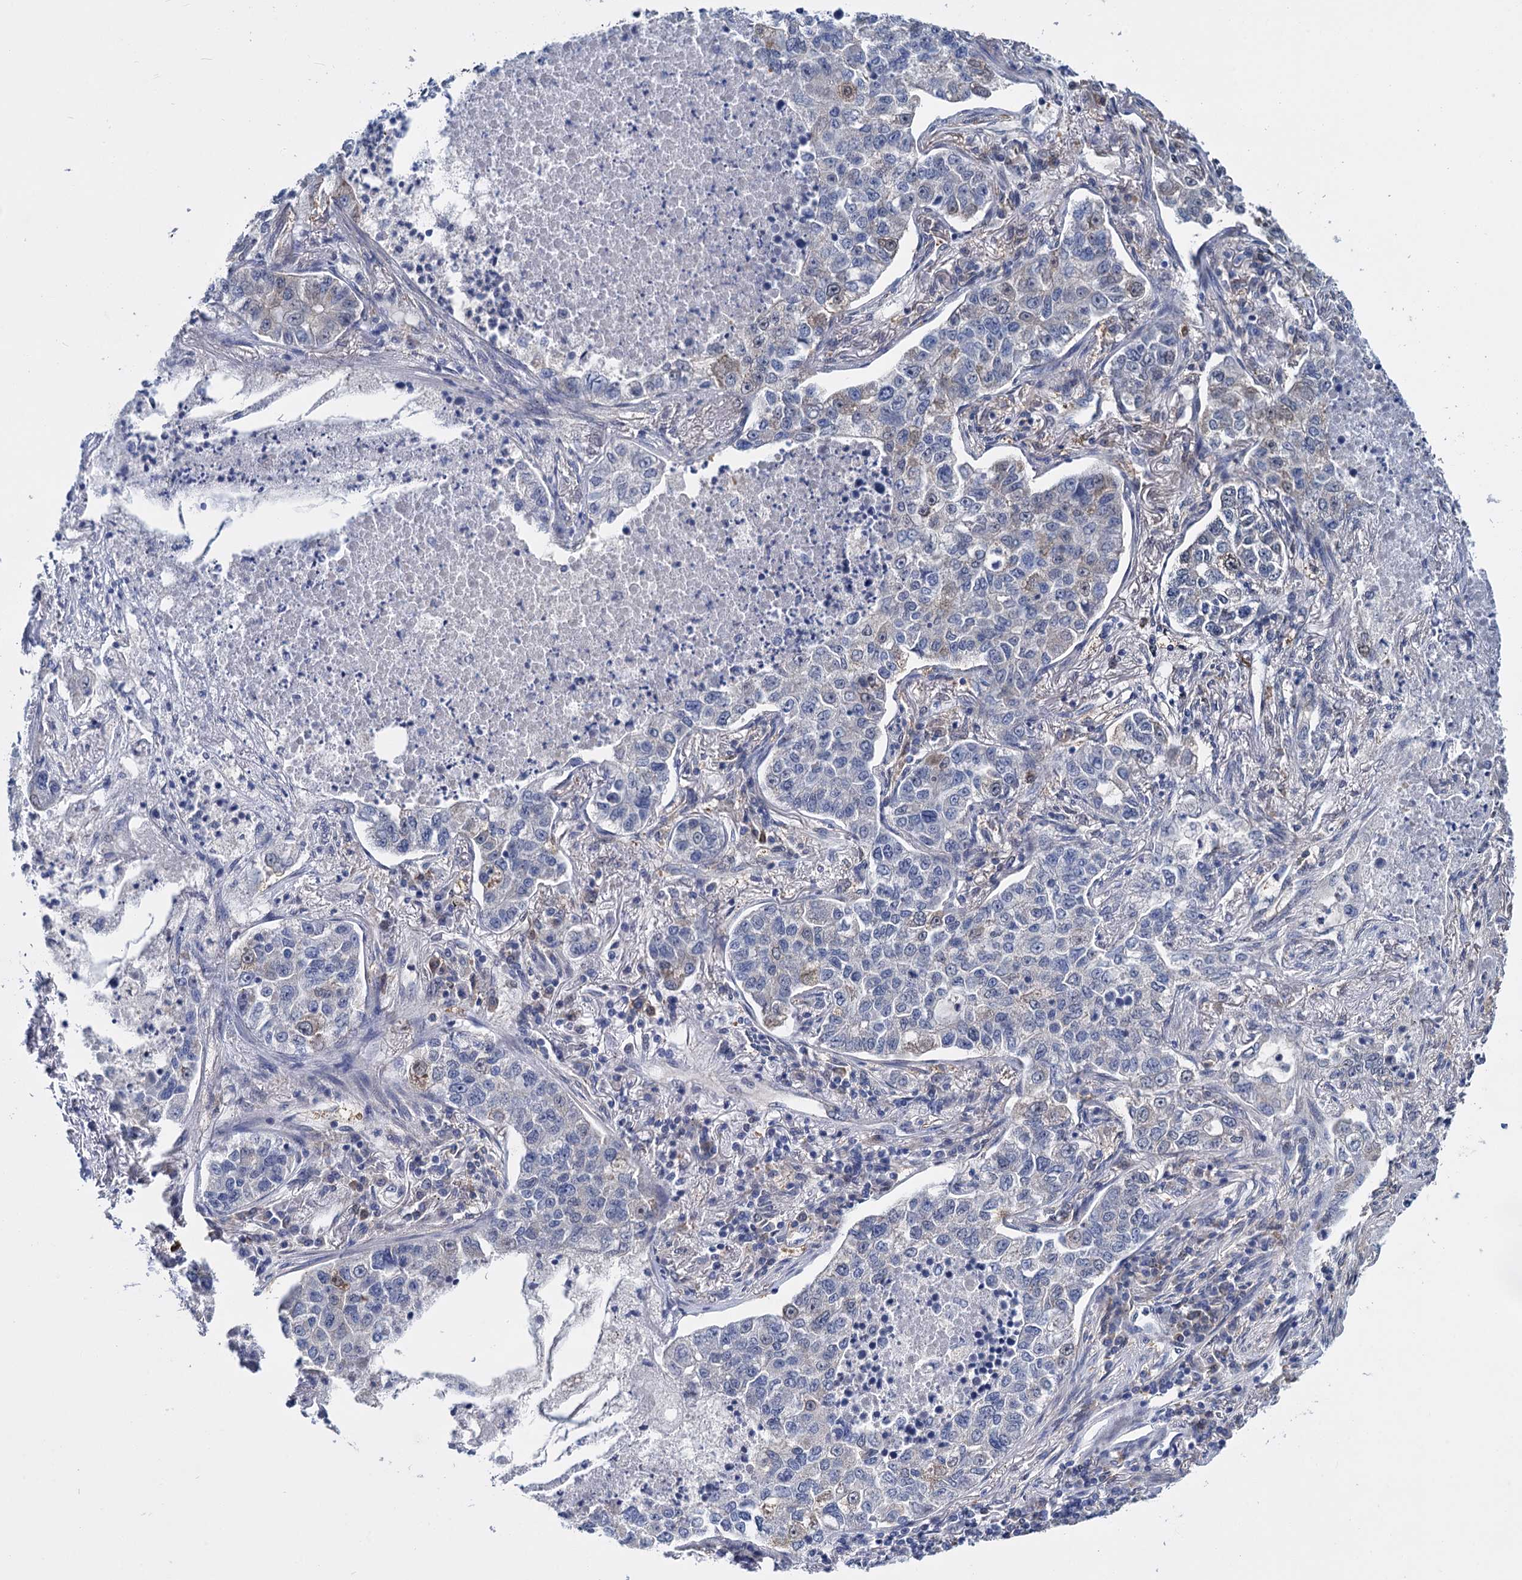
{"staining": {"intensity": "negative", "quantity": "none", "location": "none"}, "tissue": "lung cancer", "cell_type": "Tumor cells", "image_type": "cancer", "snomed": [{"axis": "morphology", "description": "Adenocarcinoma, NOS"}, {"axis": "topography", "description": "Lung"}], "caption": "Tumor cells are negative for brown protein staining in lung adenocarcinoma.", "gene": "GSTM3", "patient": {"sex": "male", "age": 49}}